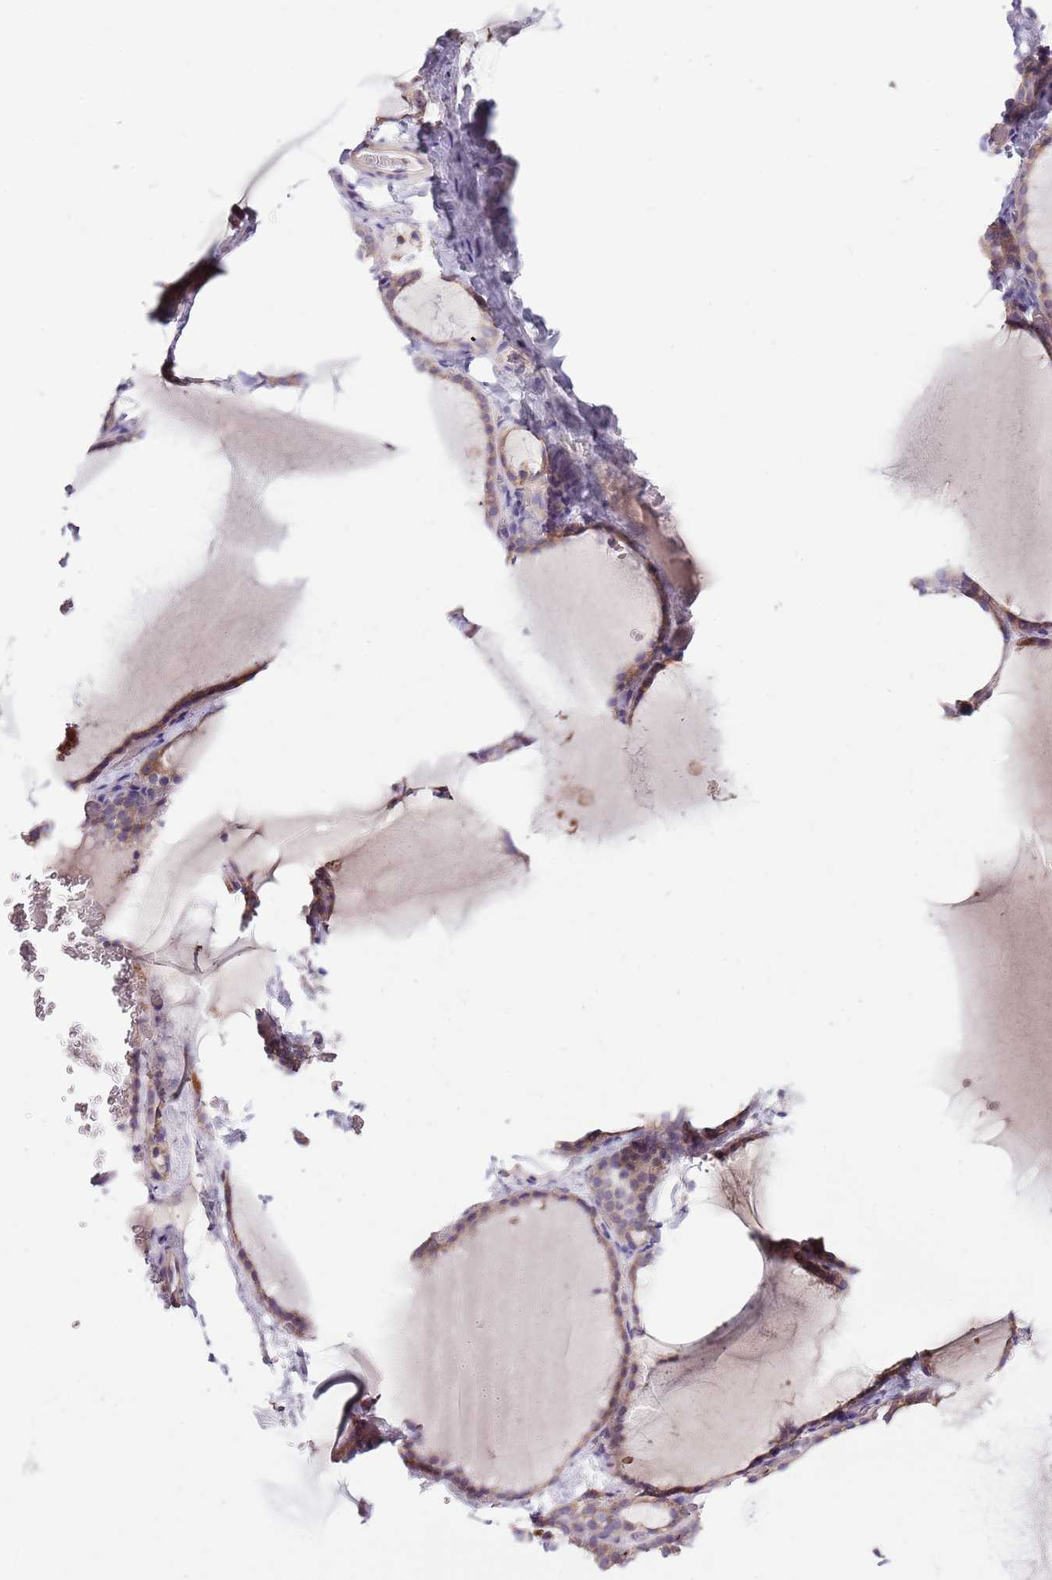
{"staining": {"intensity": "moderate", "quantity": ">75%", "location": "cytoplasmic/membranous"}, "tissue": "thyroid gland", "cell_type": "Glandular cells", "image_type": "normal", "snomed": [{"axis": "morphology", "description": "Normal tissue, NOS"}, {"axis": "topography", "description": "Thyroid gland"}], "caption": "This is an image of immunohistochemistry (IHC) staining of unremarkable thyroid gland, which shows moderate staining in the cytoplasmic/membranous of glandular cells.", "gene": "SMG1", "patient": {"sex": "female", "age": 22}}